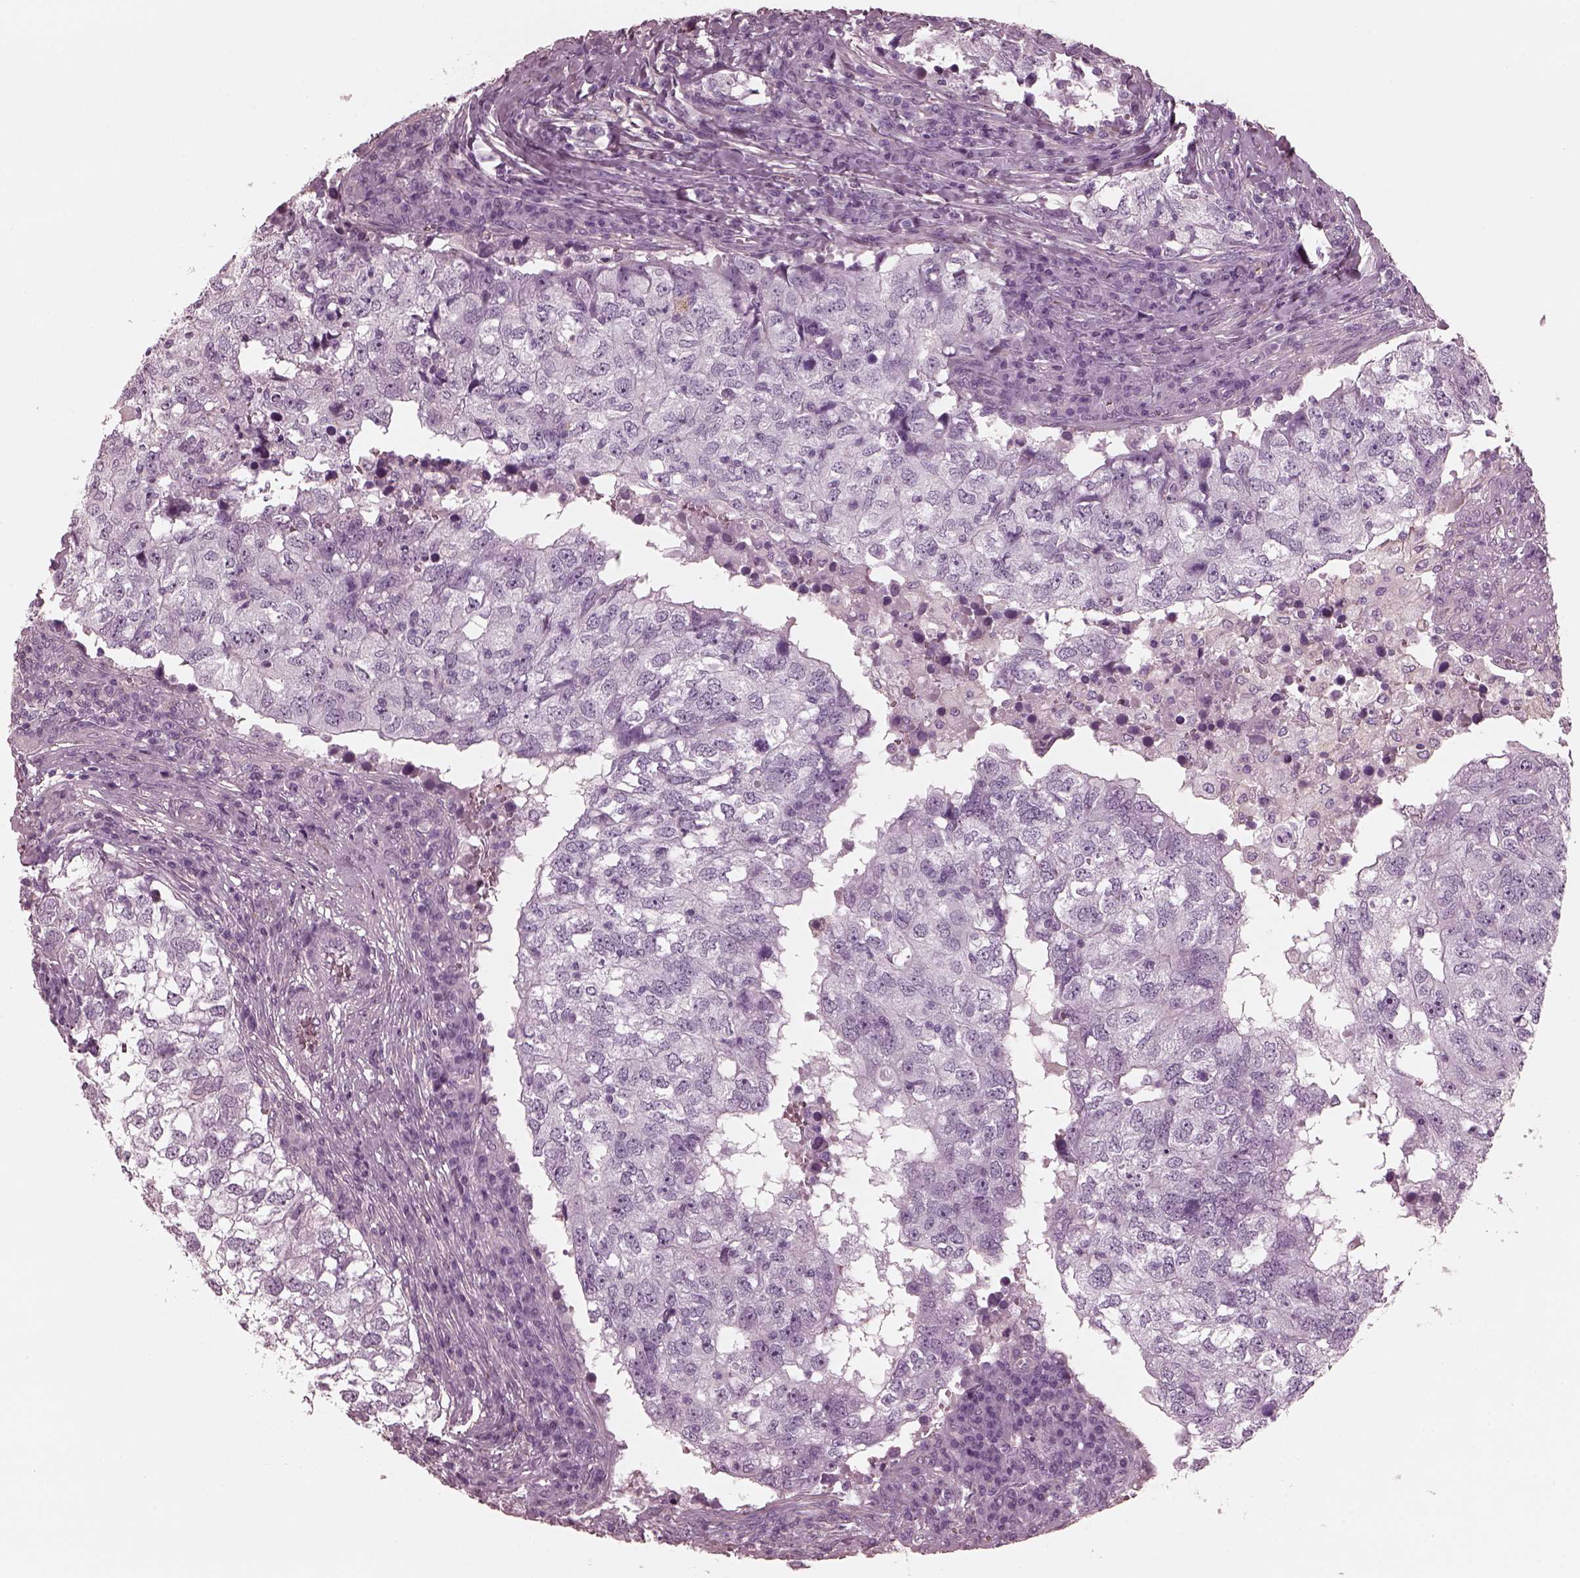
{"staining": {"intensity": "negative", "quantity": "none", "location": "none"}, "tissue": "breast cancer", "cell_type": "Tumor cells", "image_type": "cancer", "snomed": [{"axis": "morphology", "description": "Duct carcinoma"}, {"axis": "topography", "description": "Breast"}], "caption": "Human breast intraductal carcinoma stained for a protein using immunohistochemistry (IHC) reveals no positivity in tumor cells.", "gene": "CGA", "patient": {"sex": "female", "age": 30}}